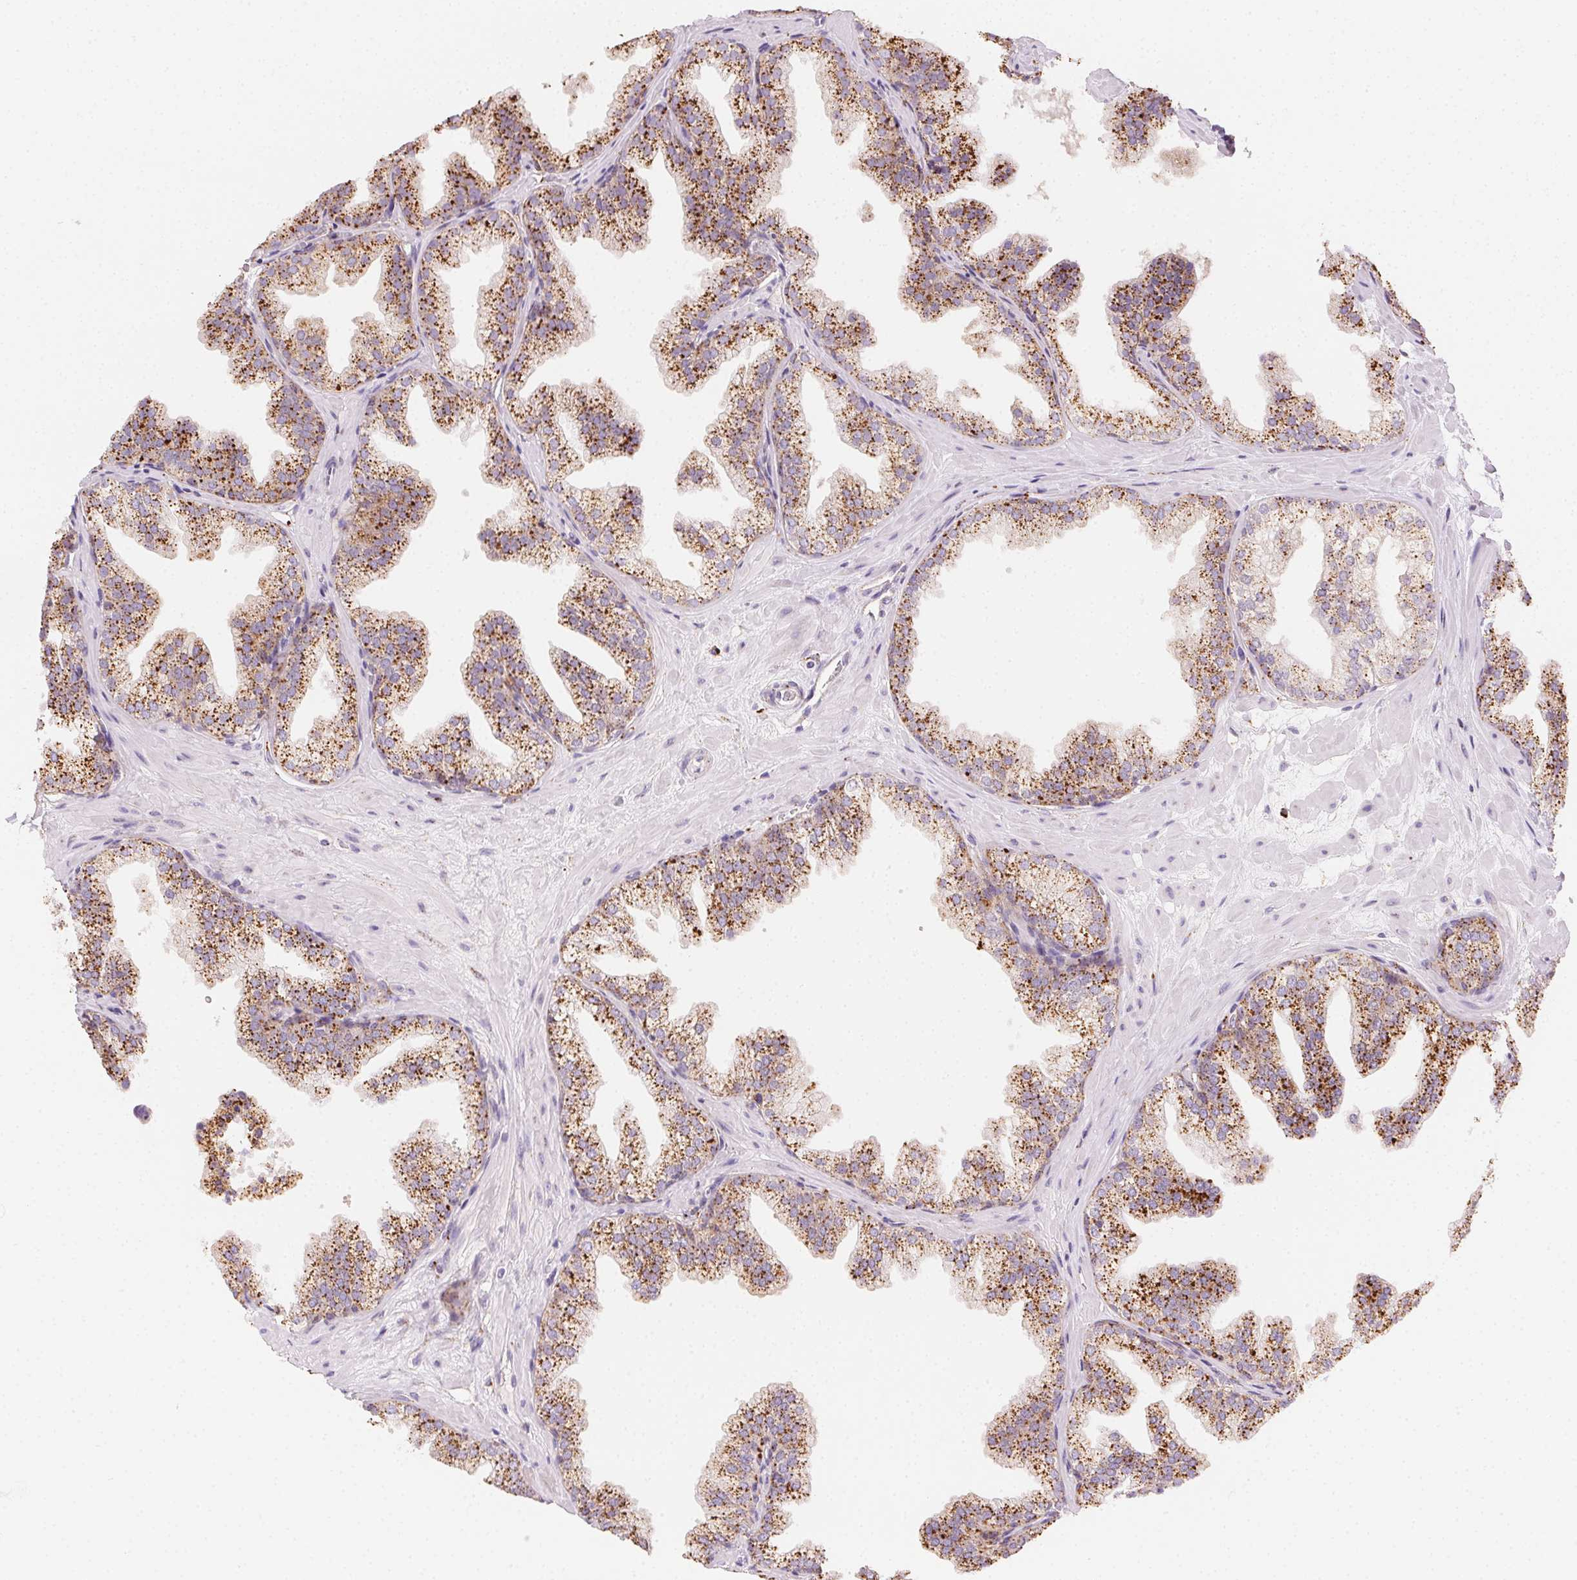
{"staining": {"intensity": "strong", "quantity": ">75%", "location": "cytoplasmic/membranous"}, "tissue": "prostate", "cell_type": "Glandular cells", "image_type": "normal", "snomed": [{"axis": "morphology", "description": "Normal tissue, NOS"}, {"axis": "topography", "description": "Prostate"}], "caption": "Immunohistochemical staining of unremarkable prostate exhibits high levels of strong cytoplasmic/membranous positivity in about >75% of glandular cells. The staining is performed using DAB brown chromogen to label protein expression. The nuclei are counter-stained blue using hematoxylin.", "gene": "SCPEP1", "patient": {"sex": "male", "age": 37}}